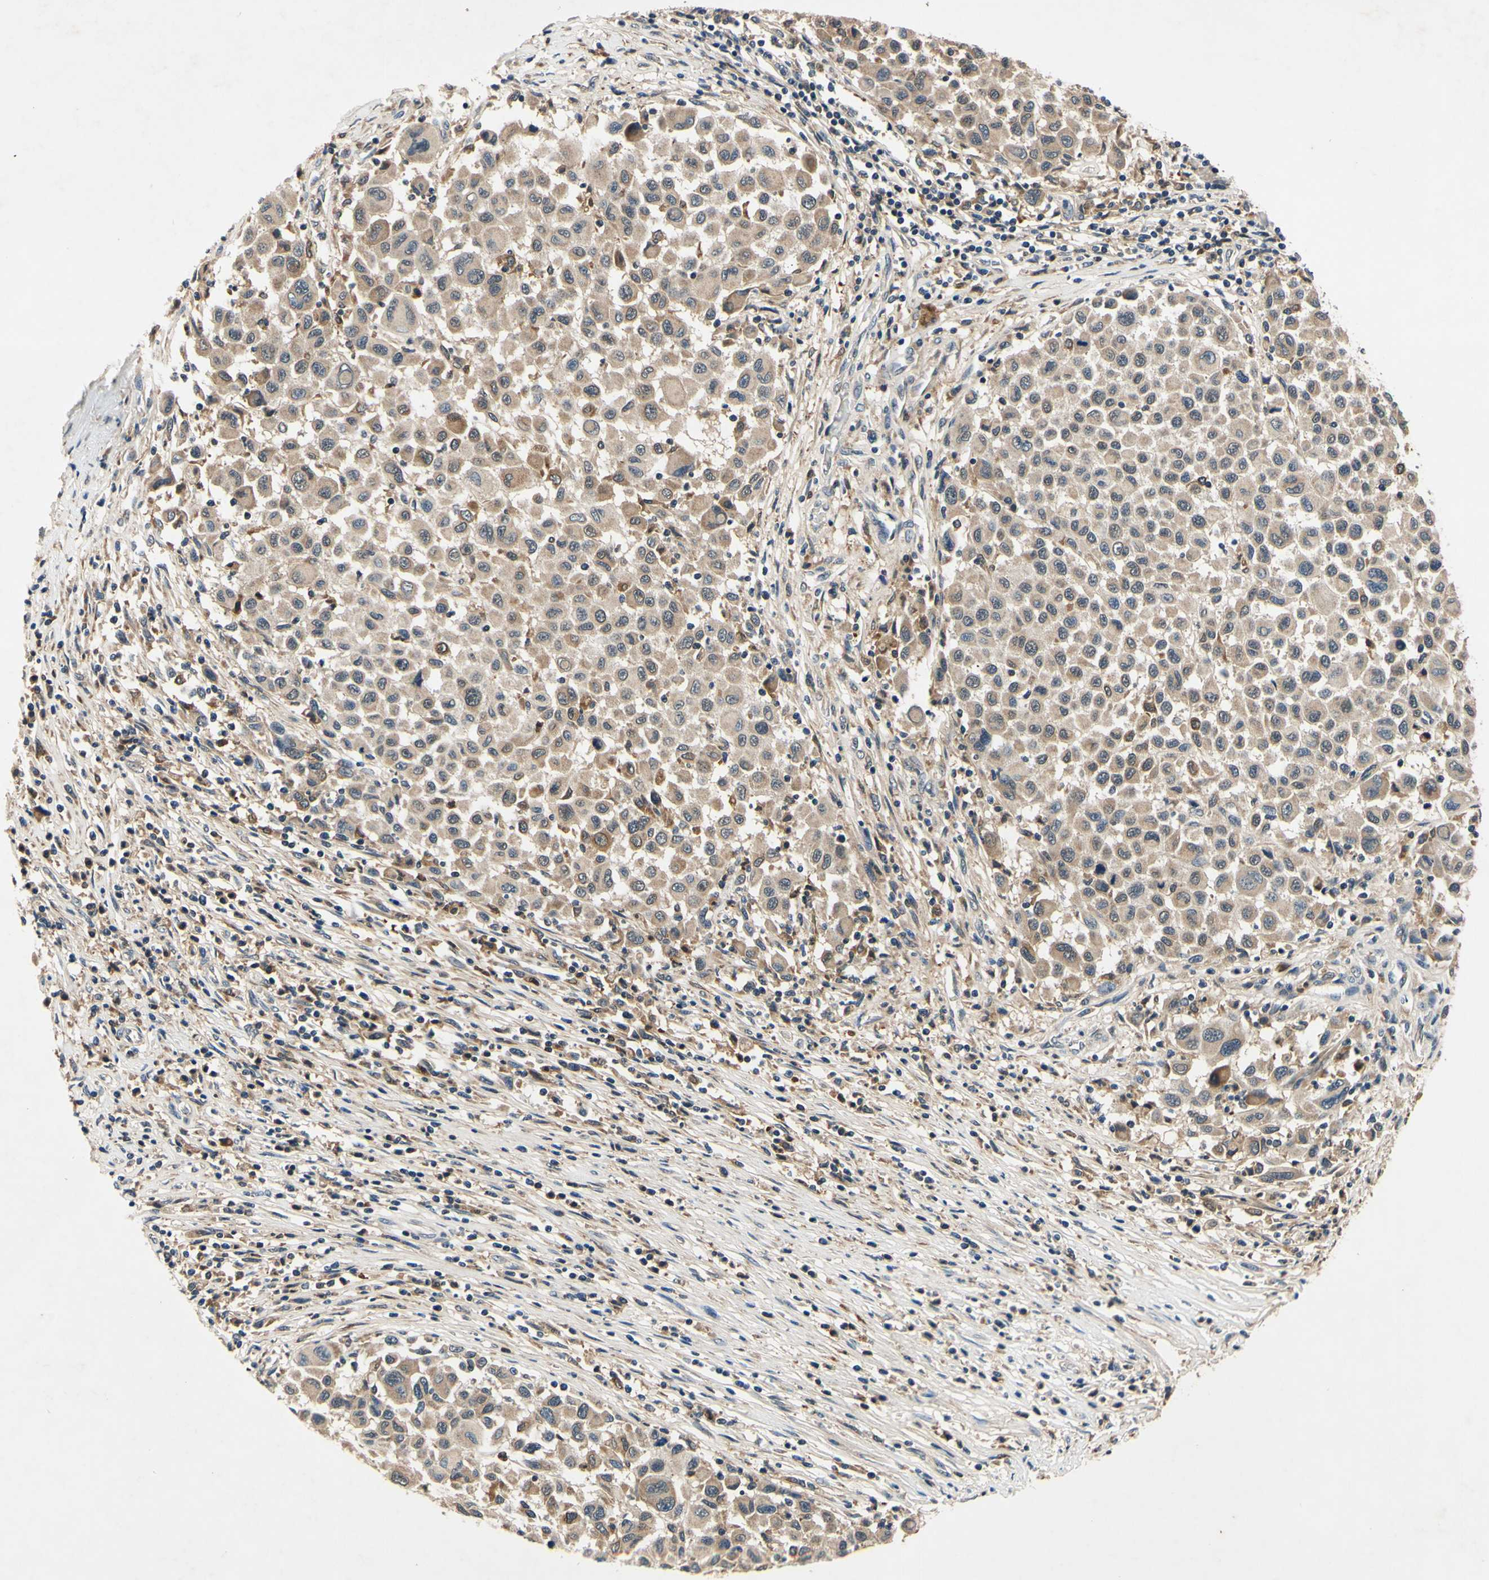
{"staining": {"intensity": "weak", "quantity": ">75%", "location": "cytoplasmic/membranous"}, "tissue": "melanoma", "cell_type": "Tumor cells", "image_type": "cancer", "snomed": [{"axis": "morphology", "description": "Malignant melanoma, Metastatic site"}, {"axis": "topography", "description": "Lymph node"}], "caption": "The immunohistochemical stain labels weak cytoplasmic/membranous staining in tumor cells of malignant melanoma (metastatic site) tissue.", "gene": "PLA2G4A", "patient": {"sex": "male", "age": 61}}